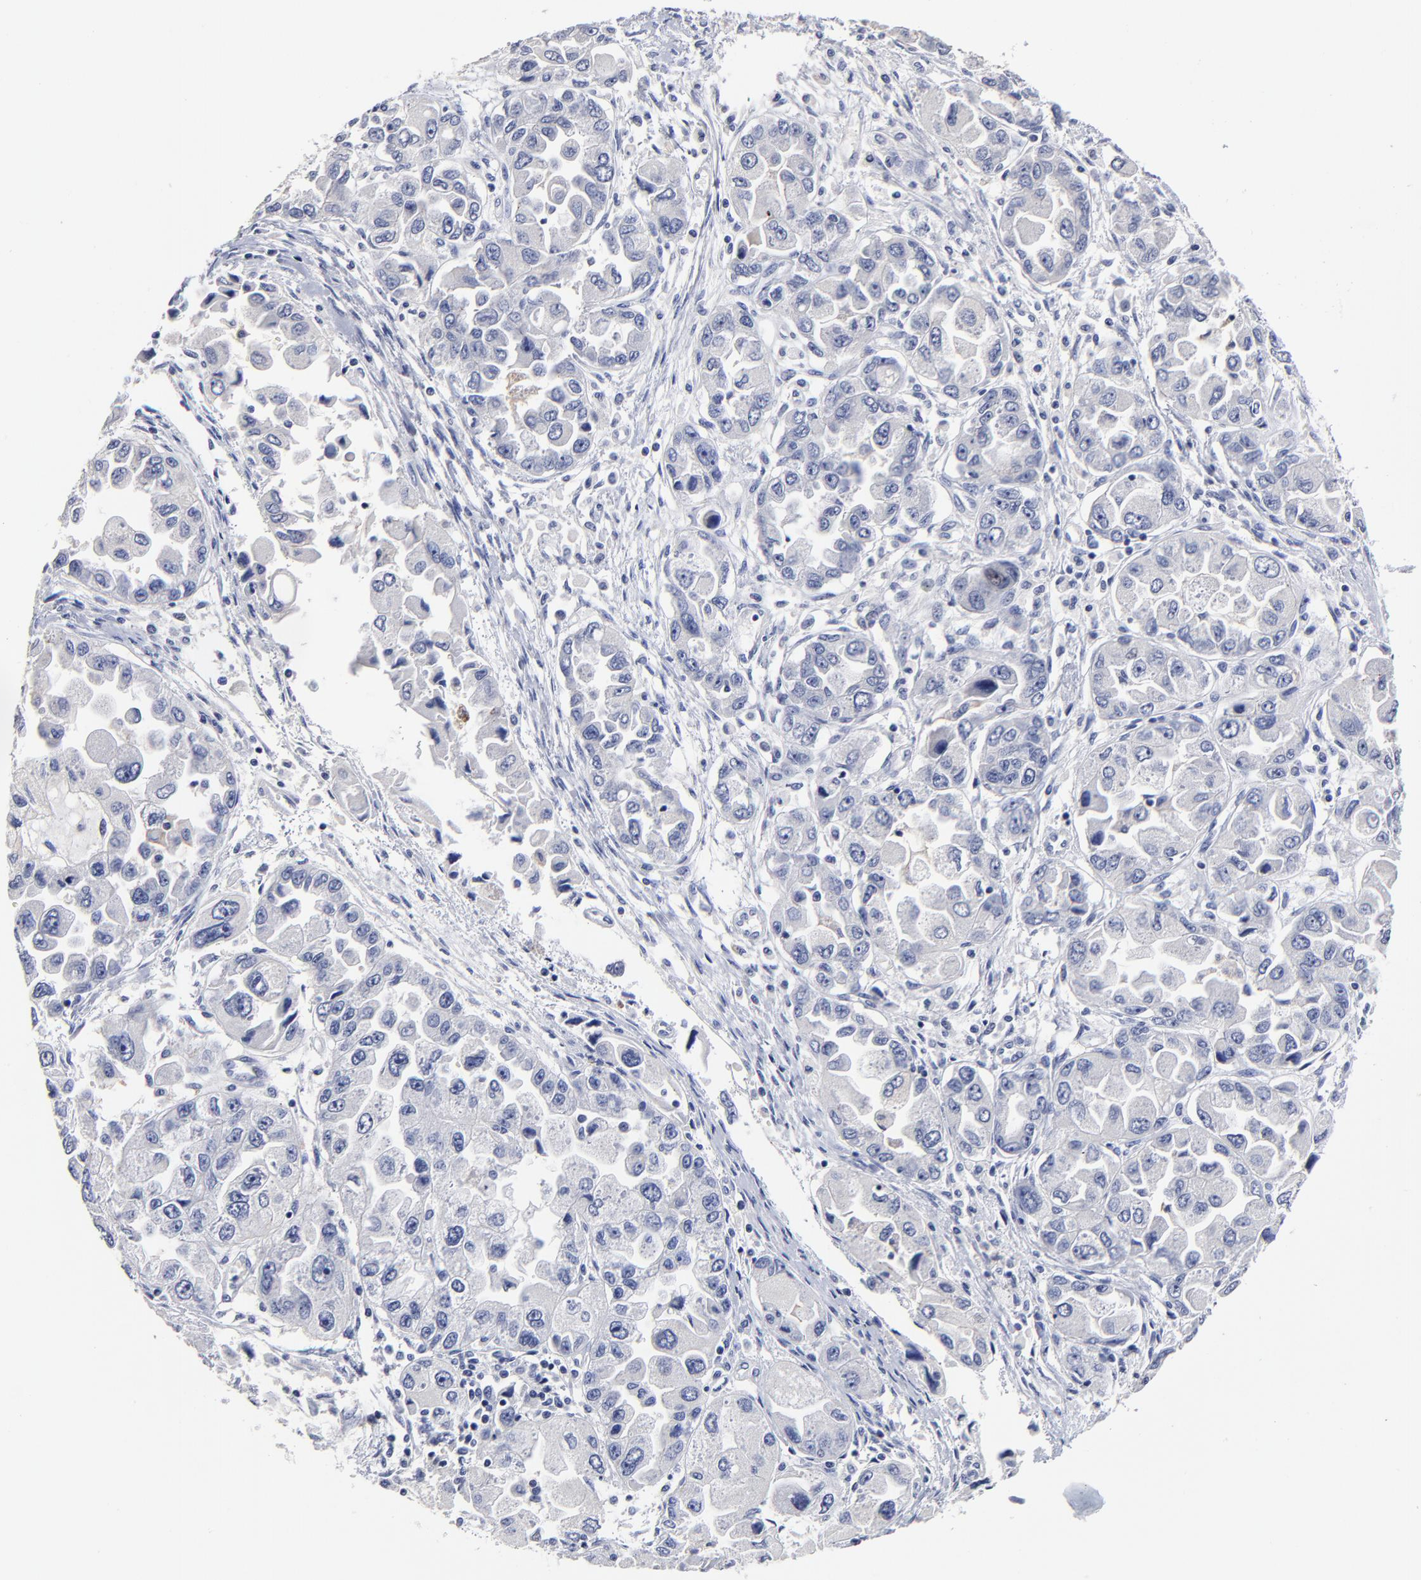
{"staining": {"intensity": "negative", "quantity": "none", "location": "none"}, "tissue": "ovarian cancer", "cell_type": "Tumor cells", "image_type": "cancer", "snomed": [{"axis": "morphology", "description": "Cystadenocarcinoma, serous, NOS"}, {"axis": "topography", "description": "Ovary"}], "caption": "The micrograph displays no staining of tumor cells in ovarian serous cystadenocarcinoma.", "gene": "CXADR", "patient": {"sex": "female", "age": 84}}